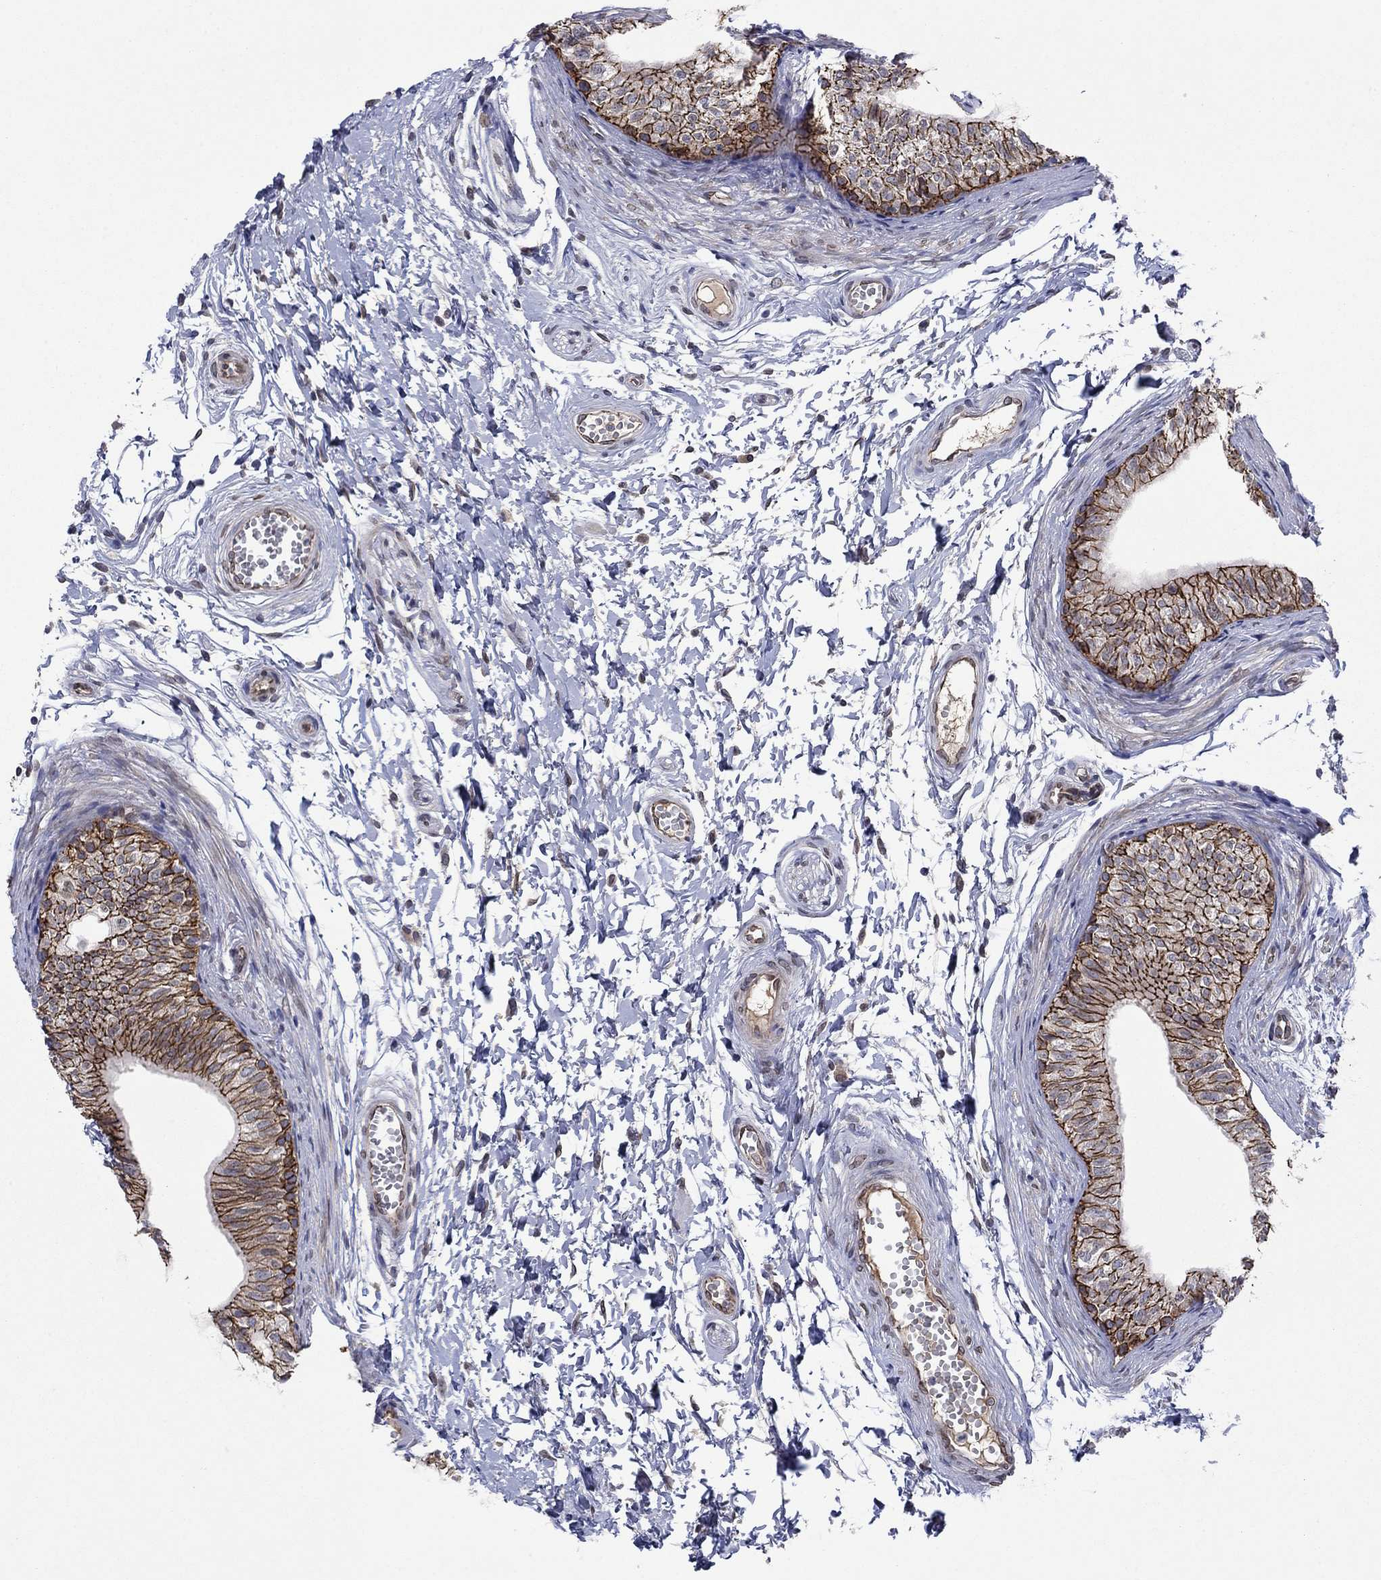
{"staining": {"intensity": "strong", "quantity": ">75%", "location": "cytoplasmic/membranous"}, "tissue": "epididymis", "cell_type": "Glandular cells", "image_type": "normal", "snomed": [{"axis": "morphology", "description": "Normal tissue, NOS"}, {"axis": "topography", "description": "Epididymis"}], "caption": "Immunohistochemistry (DAB (3,3'-diaminobenzidine)) staining of unremarkable human epididymis shows strong cytoplasmic/membranous protein expression in approximately >75% of glandular cells. (brown staining indicates protein expression, while blue staining denotes nuclei).", "gene": "EMC9", "patient": {"sex": "male", "age": 22}}